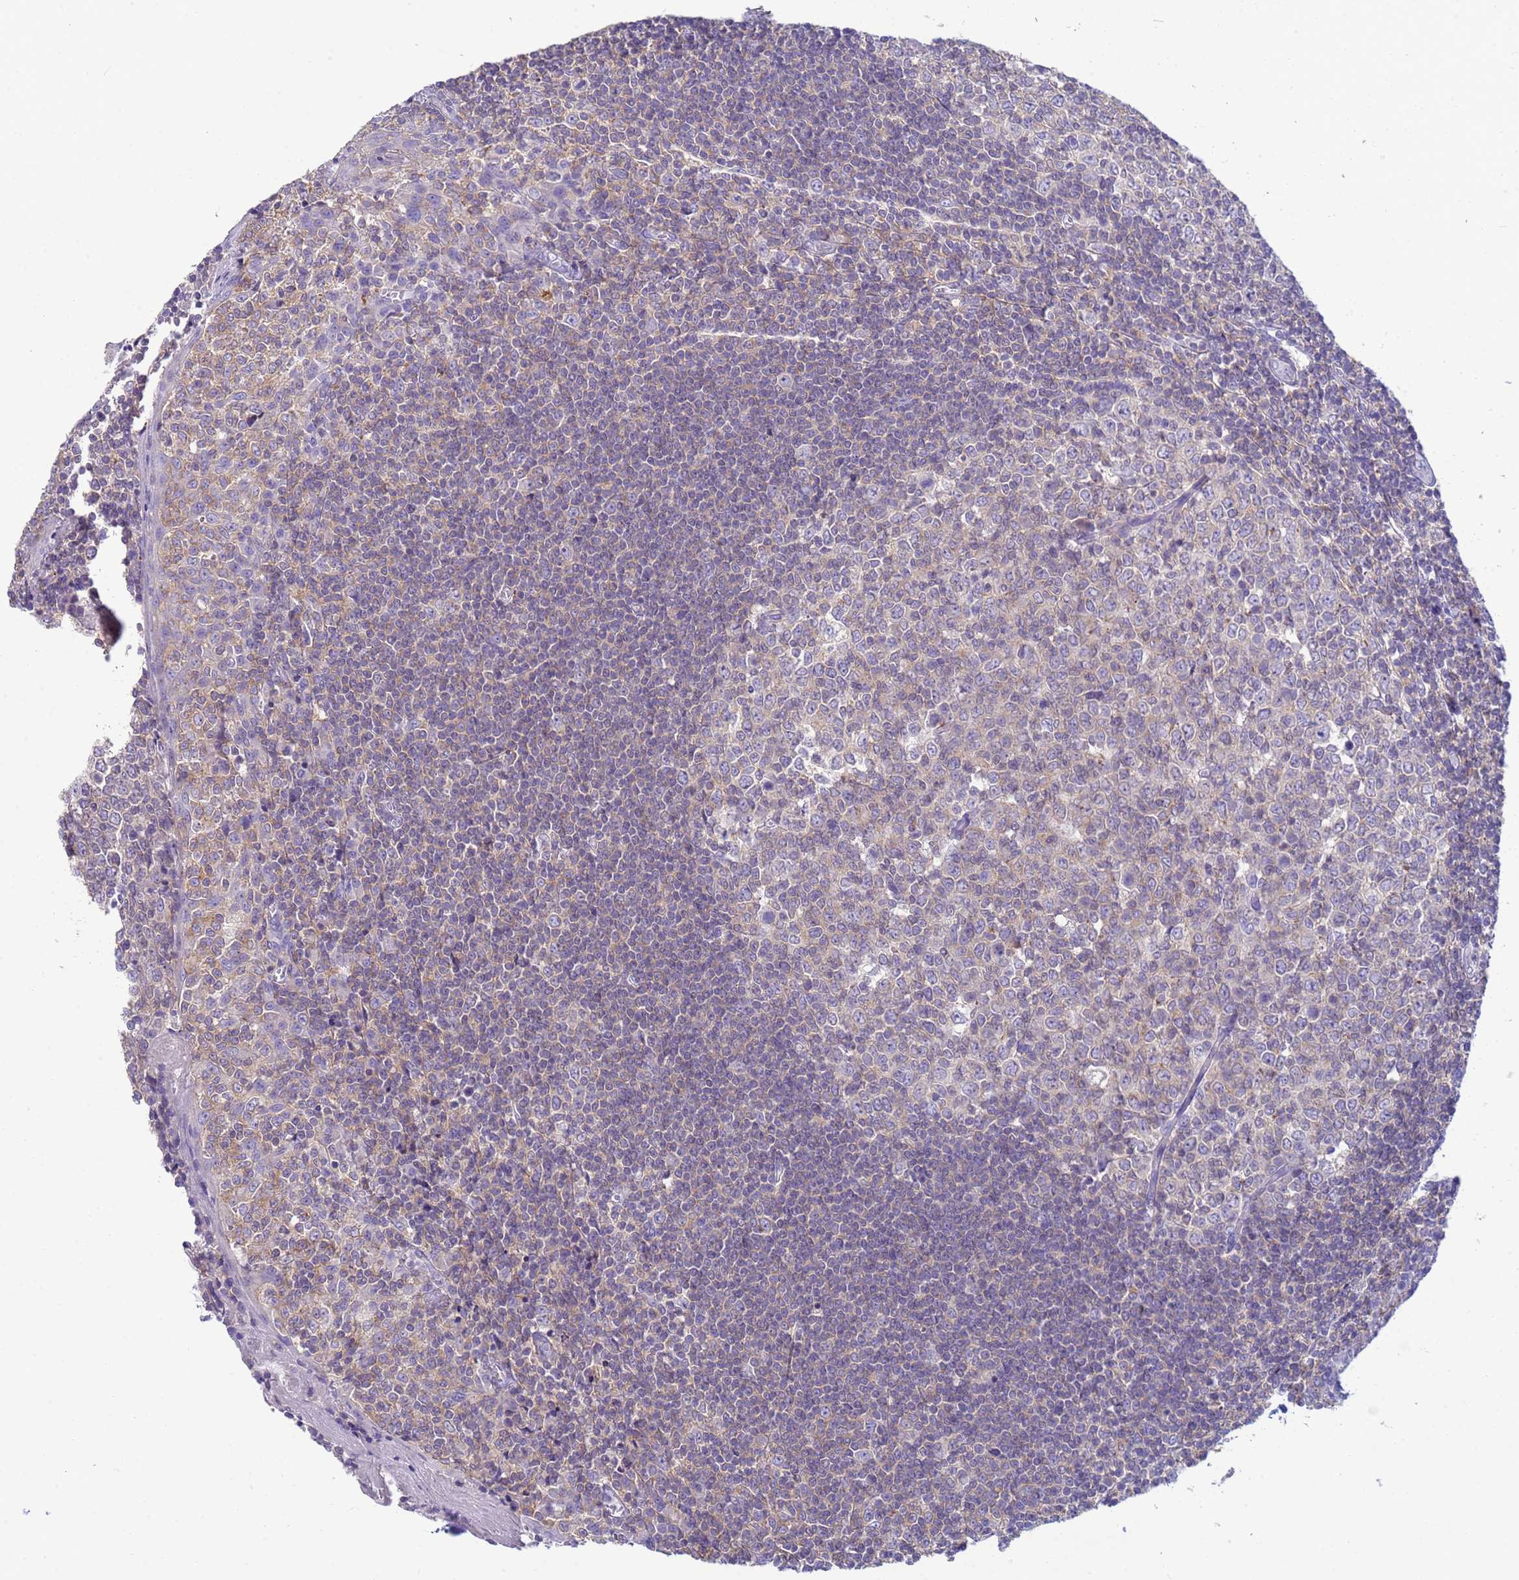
{"staining": {"intensity": "weak", "quantity": "<25%", "location": "cytoplasmic/membranous"}, "tissue": "tonsil", "cell_type": "Germinal center cells", "image_type": "normal", "snomed": [{"axis": "morphology", "description": "Normal tissue, NOS"}, {"axis": "topography", "description": "Tonsil"}], "caption": "DAB (3,3'-diaminobenzidine) immunohistochemical staining of unremarkable human tonsil reveals no significant staining in germinal center cells.", "gene": "KLHL13", "patient": {"sex": "male", "age": 27}}